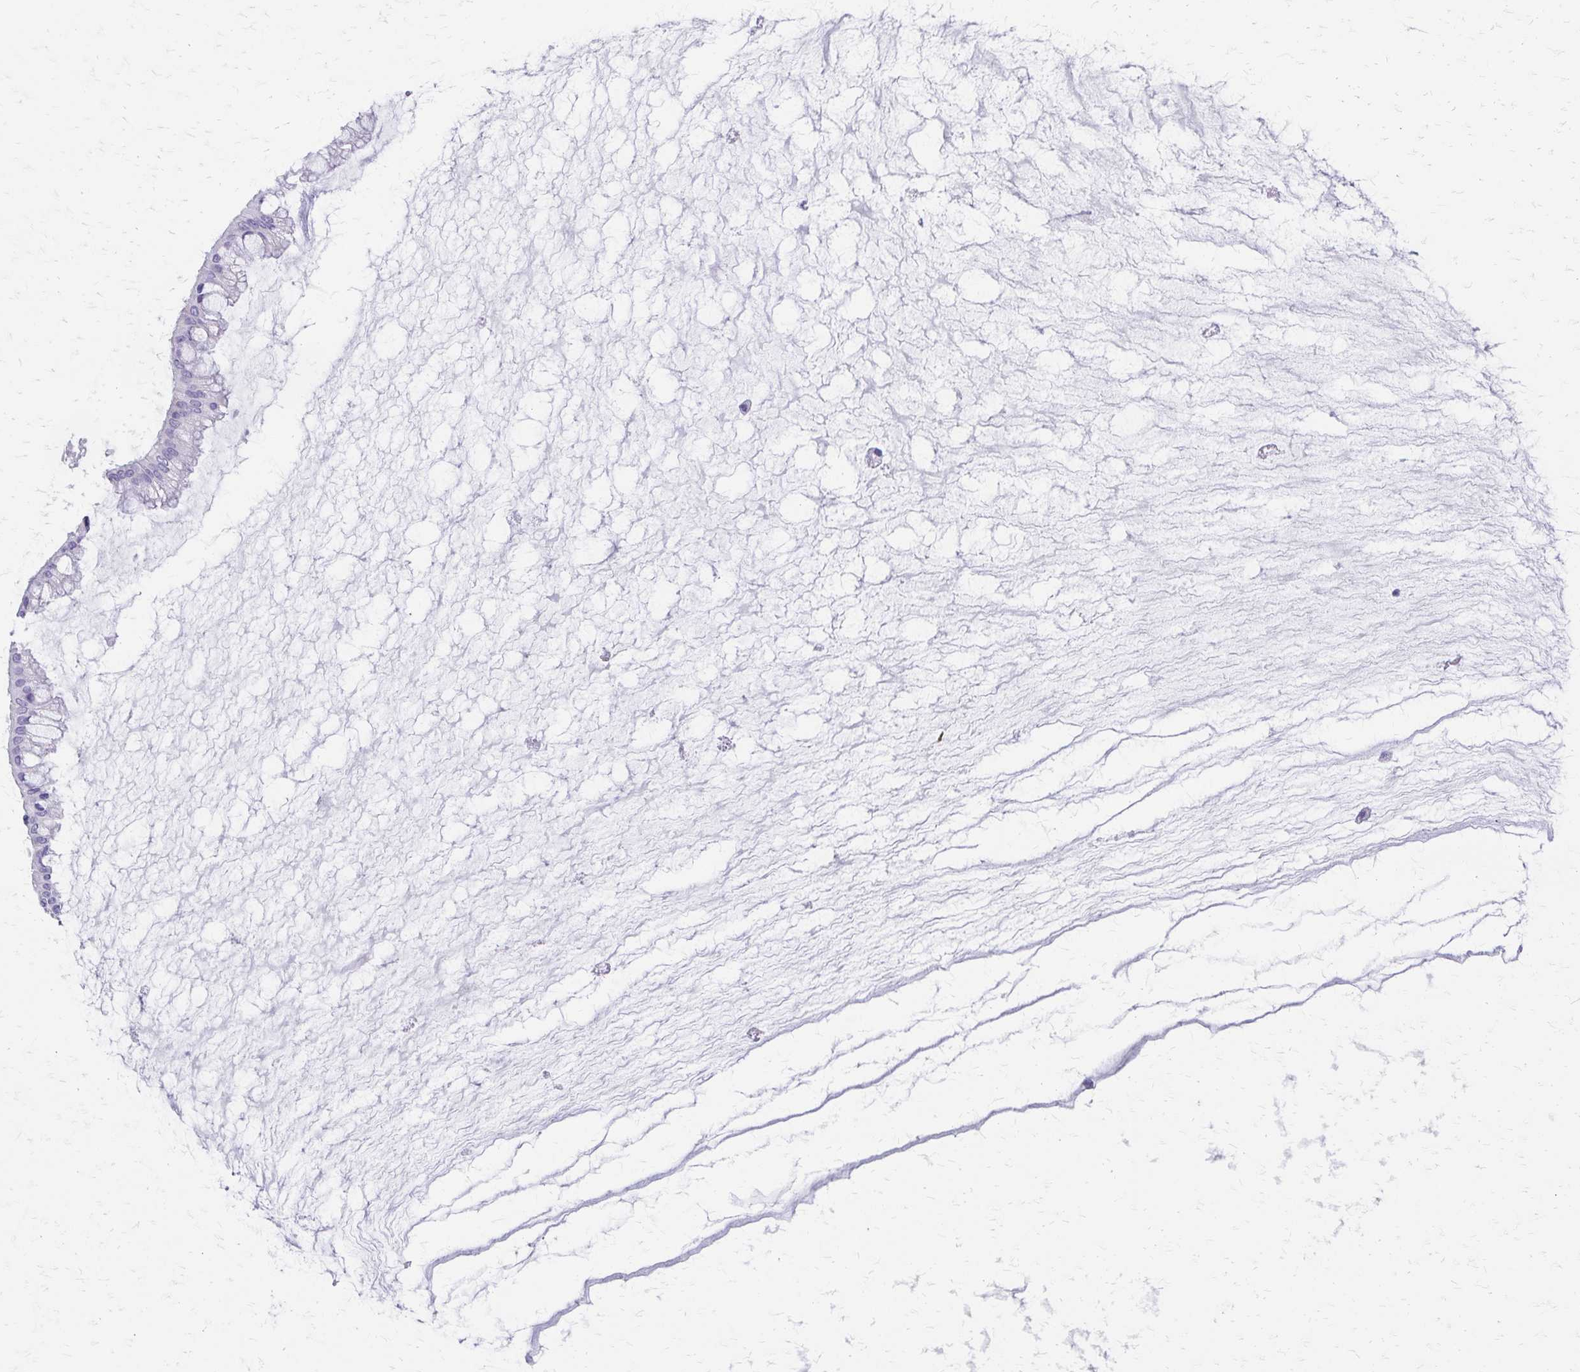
{"staining": {"intensity": "negative", "quantity": "none", "location": "none"}, "tissue": "ovarian cancer", "cell_type": "Tumor cells", "image_type": "cancer", "snomed": [{"axis": "morphology", "description": "Cystadenocarcinoma, mucinous, NOS"}, {"axis": "topography", "description": "Ovary"}], "caption": "Immunohistochemistry (IHC) photomicrograph of neoplastic tissue: human mucinous cystadenocarcinoma (ovarian) stained with DAB (3,3'-diaminobenzidine) shows no significant protein expression in tumor cells.", "gene": "ZSCAN5B", "patient": {"sex": "female", "age": 73}}